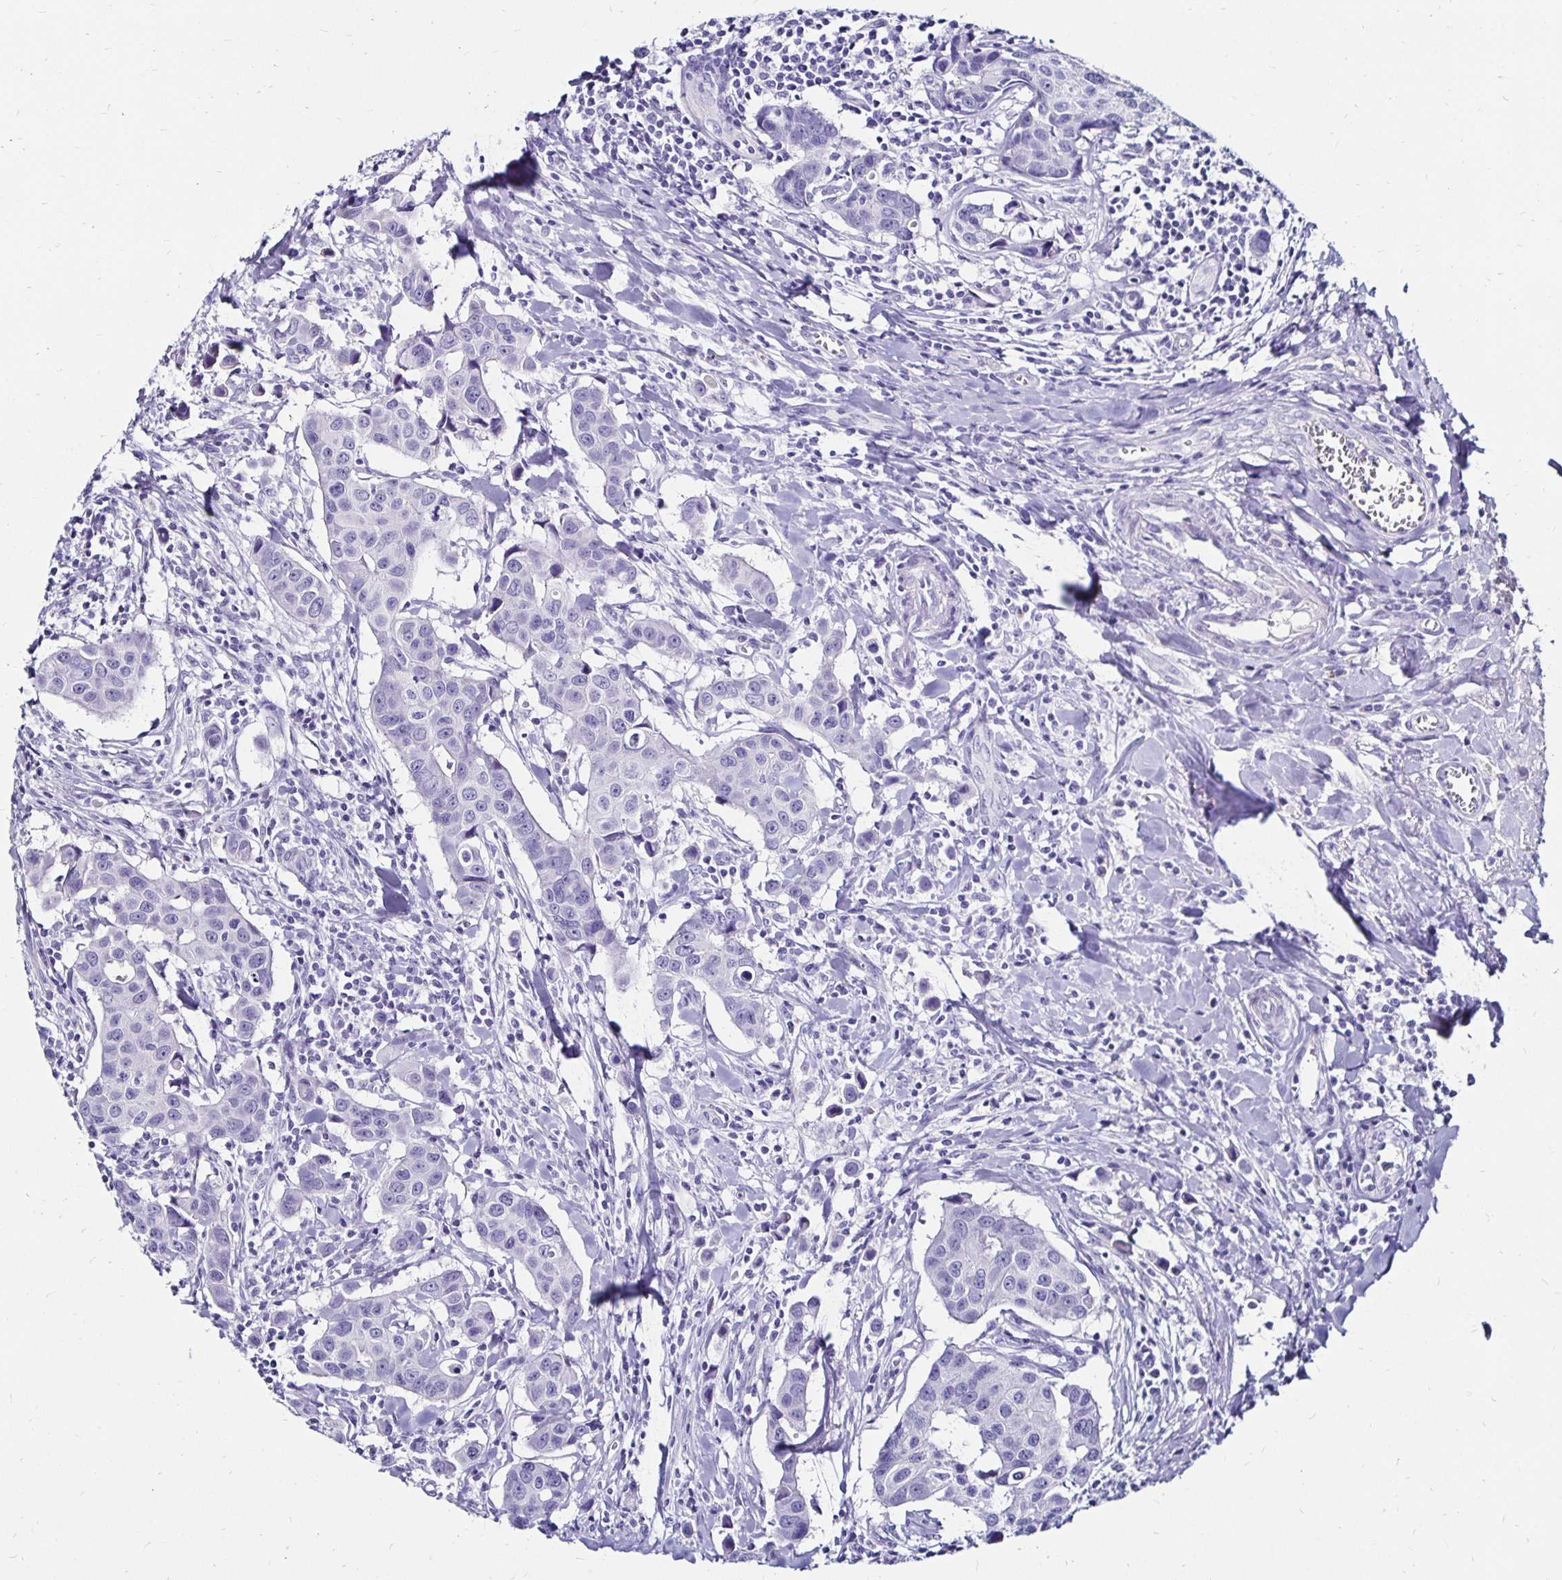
{"staining": {"intensity": "negative", "quantity": "none", "location": "none"}, "tissue": "breast cancer", "cell_type": "Tumor cells", "image_type": "cancer", "snomed": [{"axis": "morphology", "description": "Duct carcinoma"}, {"axis": "topography", "description": "Breast"}], "caption": "IHC of breast cancer displays no expression in tumor cells.", "gene": "KCNT1", "patient": {"sex": "female", "age": 24}}